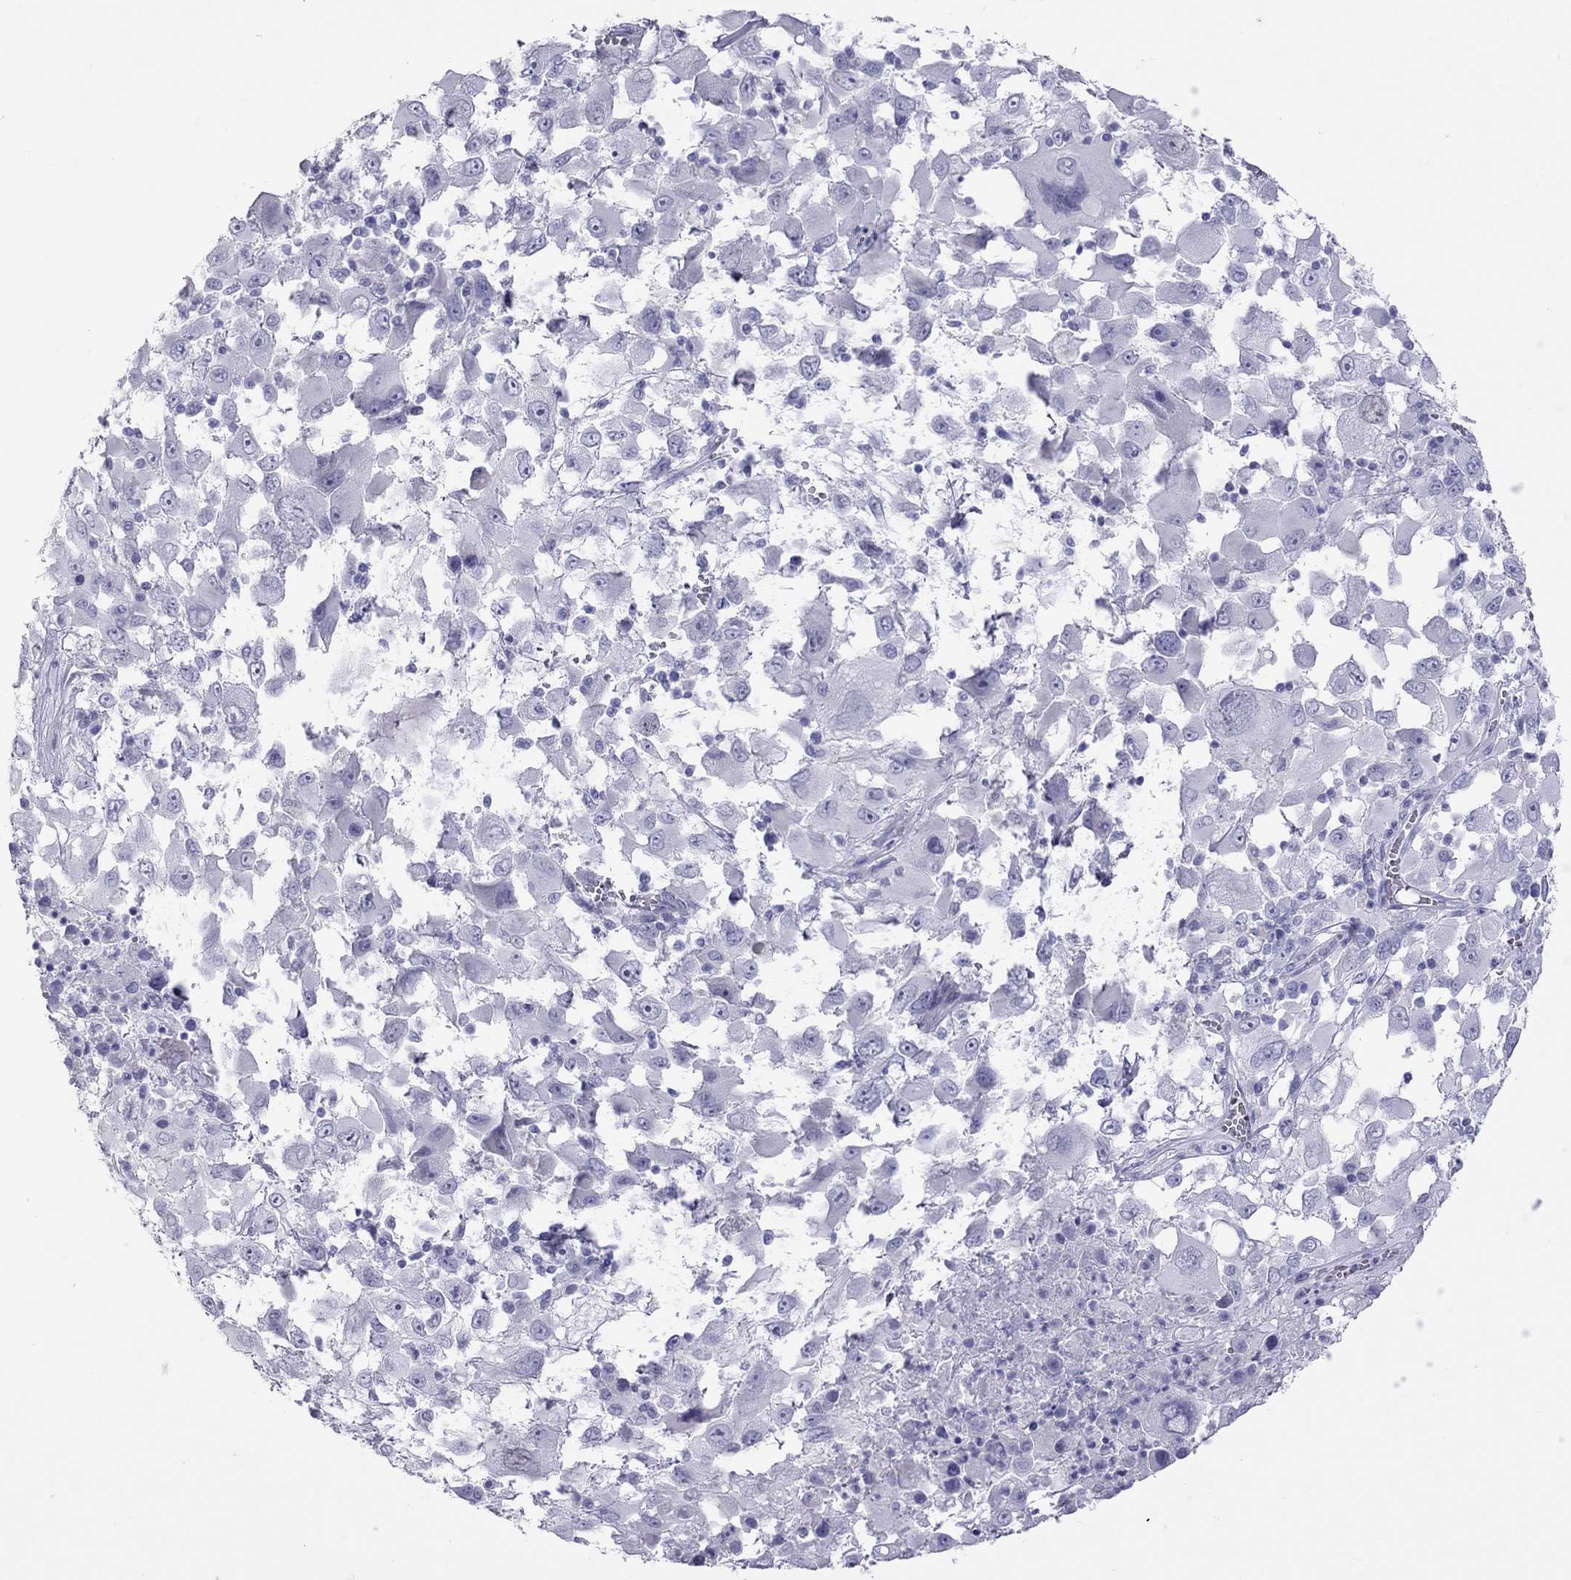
{"staining": {"intensity": "negative", "quantity": "none", "location": "none"}, "tissue": "melanoma", "cell_type": "Tumor cells", "image_type": "cancer", "snomed": [{"axis": "morphology", "description": "Malignant melanoma, Metastatic site"}, {"axis": "topography", "description": "Soft tissue"}], "caption": "IHC photomicrograph of neoplastic tissue: human melanoma stained with DAB displays no significant protein positivity in tumor cells.", "gene": "MUC16", "patient": {"sex": "male", "age": 50}}